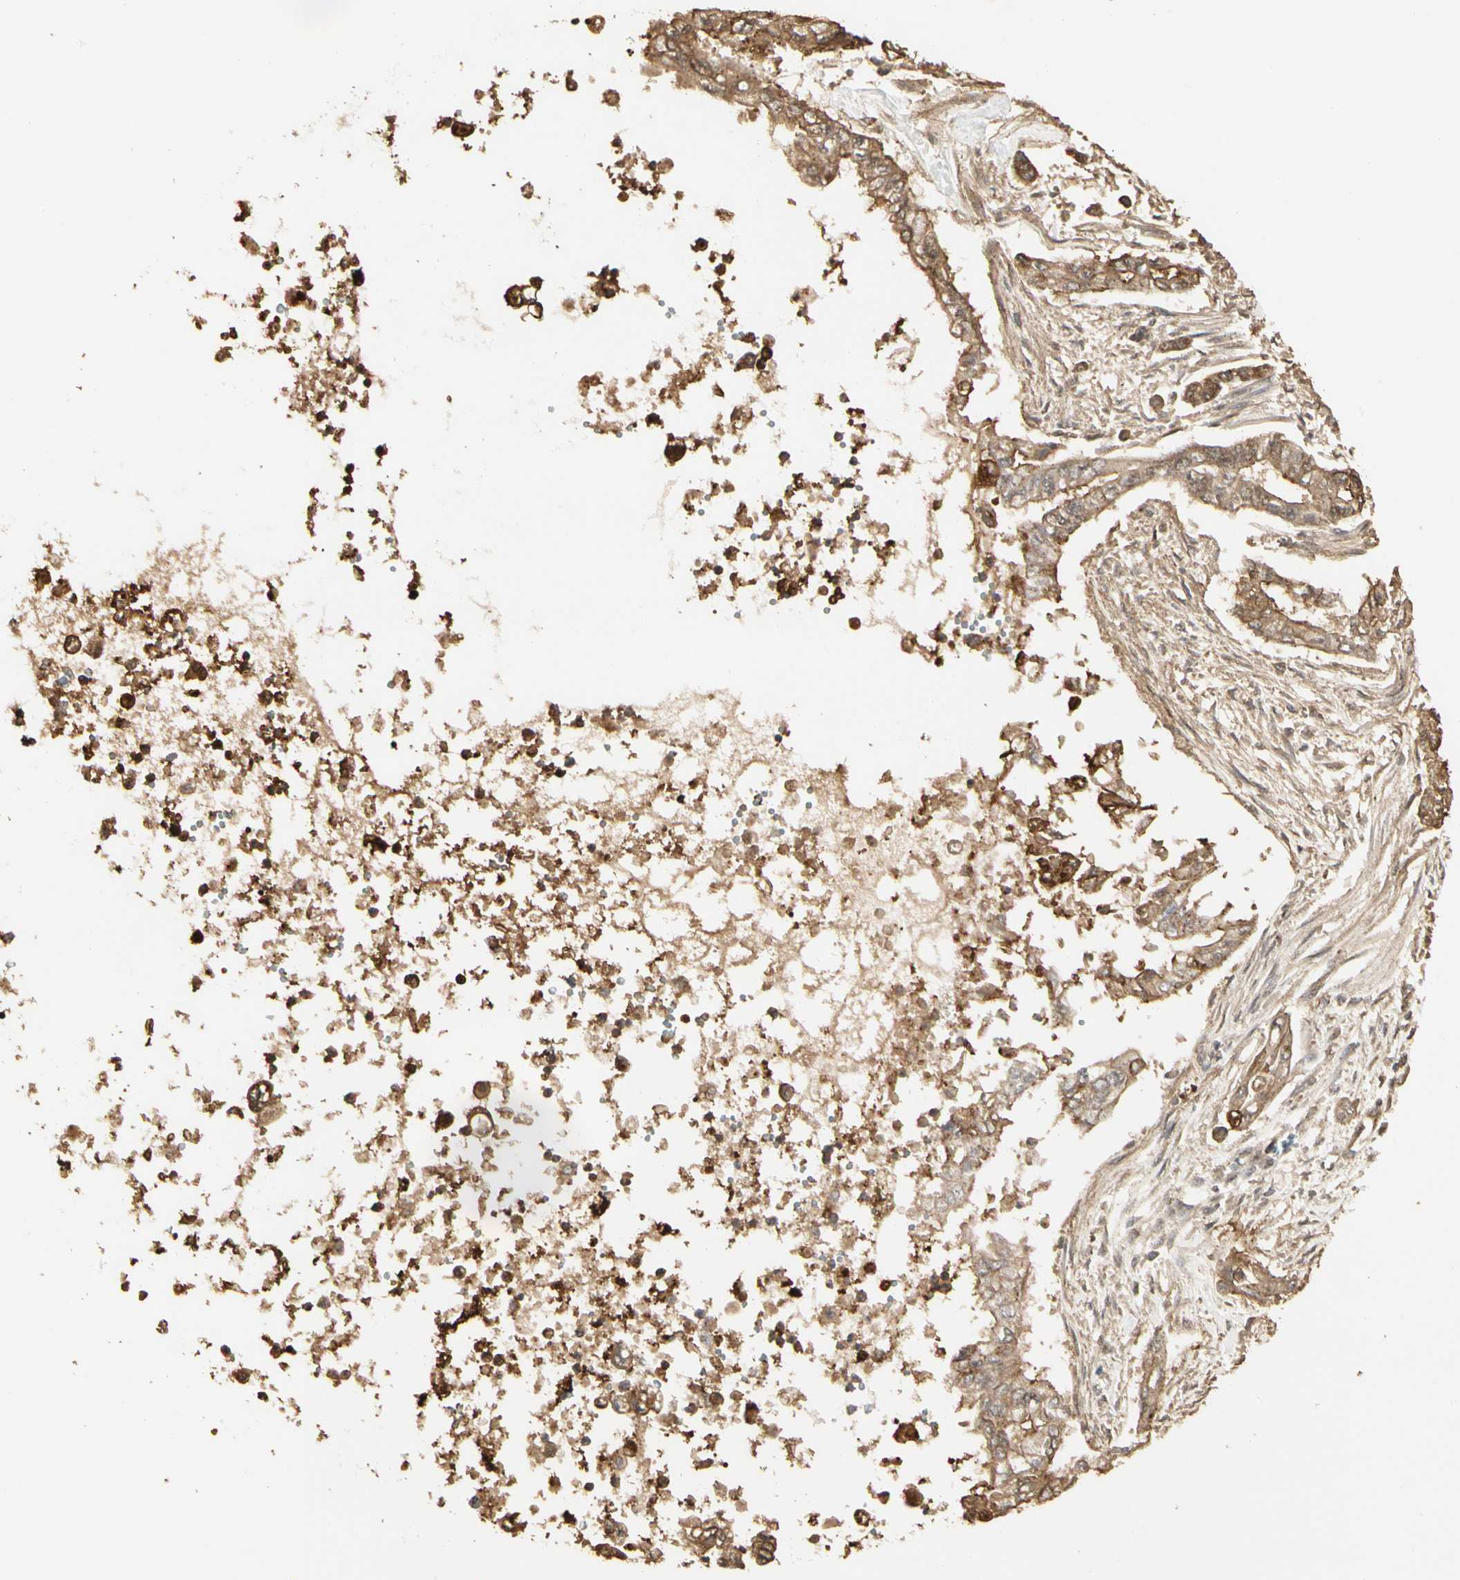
{"staining": {"intensity": "moderate", "quantity": ">75%", "location": "cytoplasmic/membranous"}, "tissue": "pancreatic cancer", "cell_type": "Tumor cells", "image_type": "cancer", "snomed": [{"axis": "morphology", "description": "Normal tissue, NOS"}, {"axis": "topography", "description": "Pancreas"}], "caption": "Protein staining of pancreatic cancer tissue exhibits moderate cytoplasmic/membranous positivity in approximately >75% of tumor cells. The staining was performed using DAB (3,3'-diaminobenzidine) to visualize the protein expression in brown, while the nuclei were stained in blue with hematoxylin (Magnification: 20x).", "gene": "TAOK1", "patient": {"sex": "male", "age": 42}}